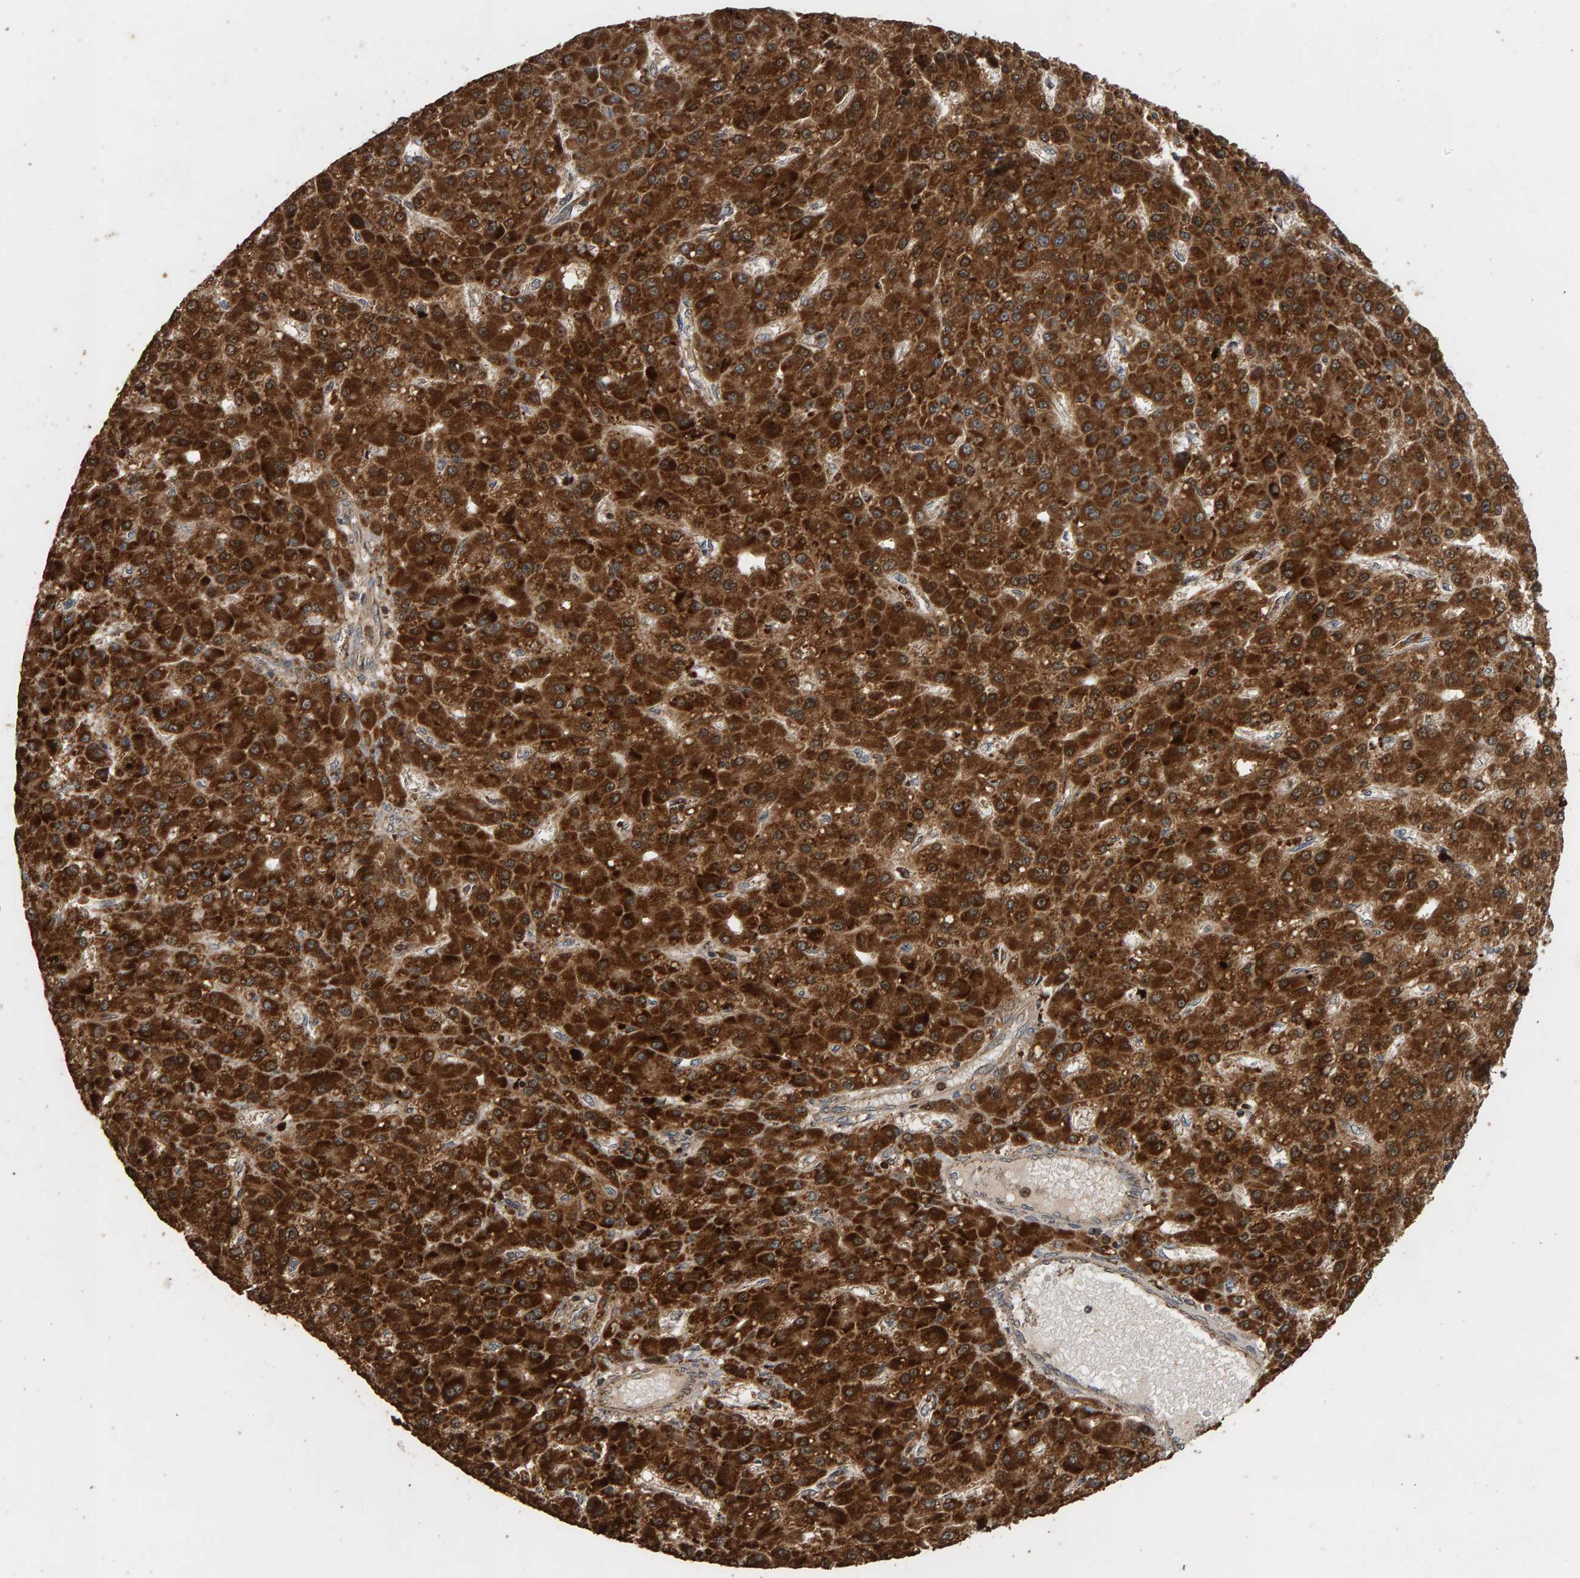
{"staining": {"intensity": "strong", "quantity": ">75%", "location": "cytoplasmic/membranous,nuclear"}, "tissue": "liver cancer", "cell_type": "Tumor cells", "image_type": "cancer", "snomed": [{"axis": "morphology", "description": "Carcinoma, Hepatocellular, NOS"}, {"axis": "topography", "description": "Liver"}], "caption": "Hepatocellular carcinoma (liver) was stained to show a protein in brown. There is high levels of strong cytoplasmic/membranous and nuclear staining in approximately >75% of tumor cells.", "gene": "GSTK1", "patient": {"sex": "male", "age": 67}}